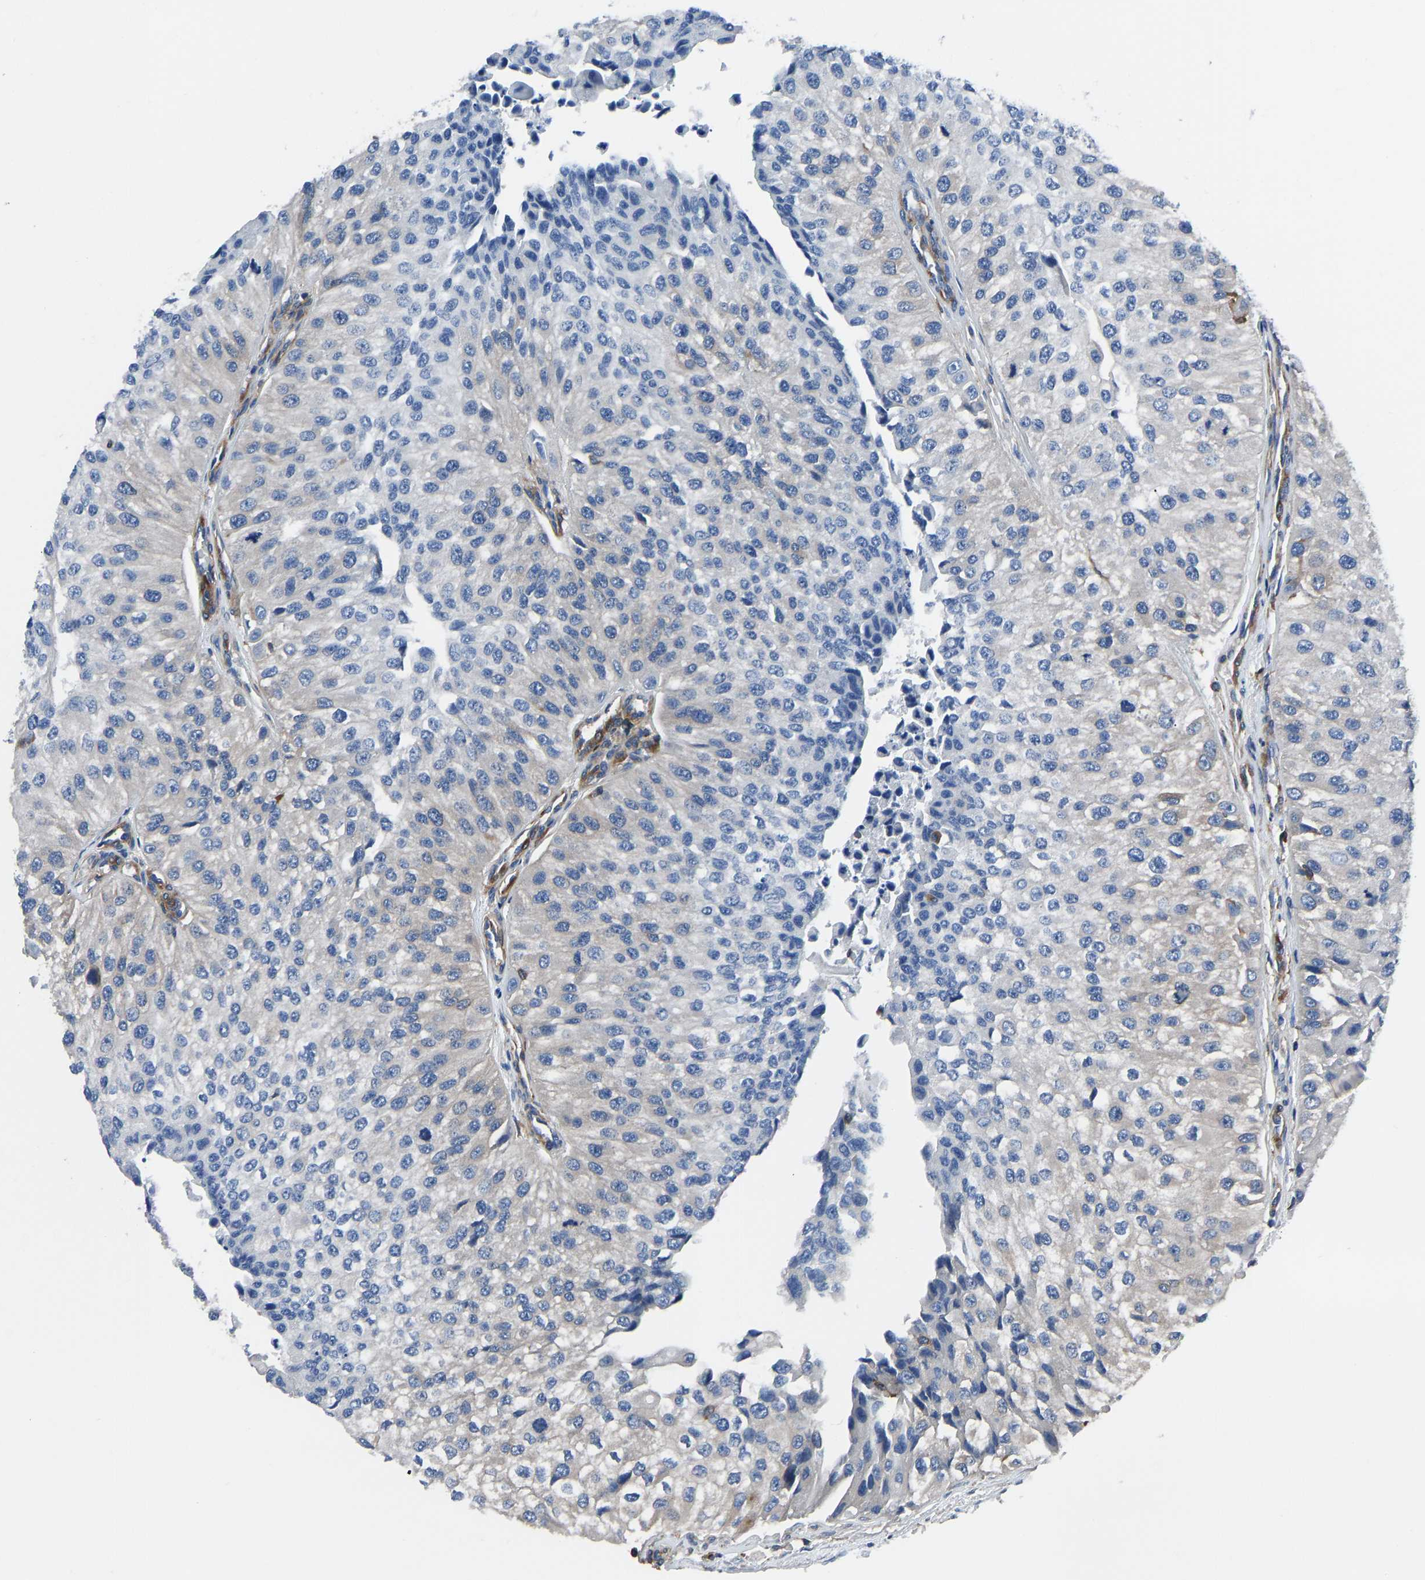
{"staining": {"intensity": "weak", "quantity": "<25%", "location": "cytoplasmic/membranous"}, "tissue": "urothelial cancer", "cell_type": "Tumor cells", "image_type": "cancer", "snomed": [{"axis": "morphology", "description": "Urothelial carcinoma, High grade"}, {"axis": "topography", "description": "Kidney"}, {"axis": "topography", "description": "Urinary bladder"}], "caption": "The histopathology image demonstrates no staining of tumor cells in urothelial cancer.", "gene": "PRKAR1A", "patient": {"sex": "male", "age": 77}}